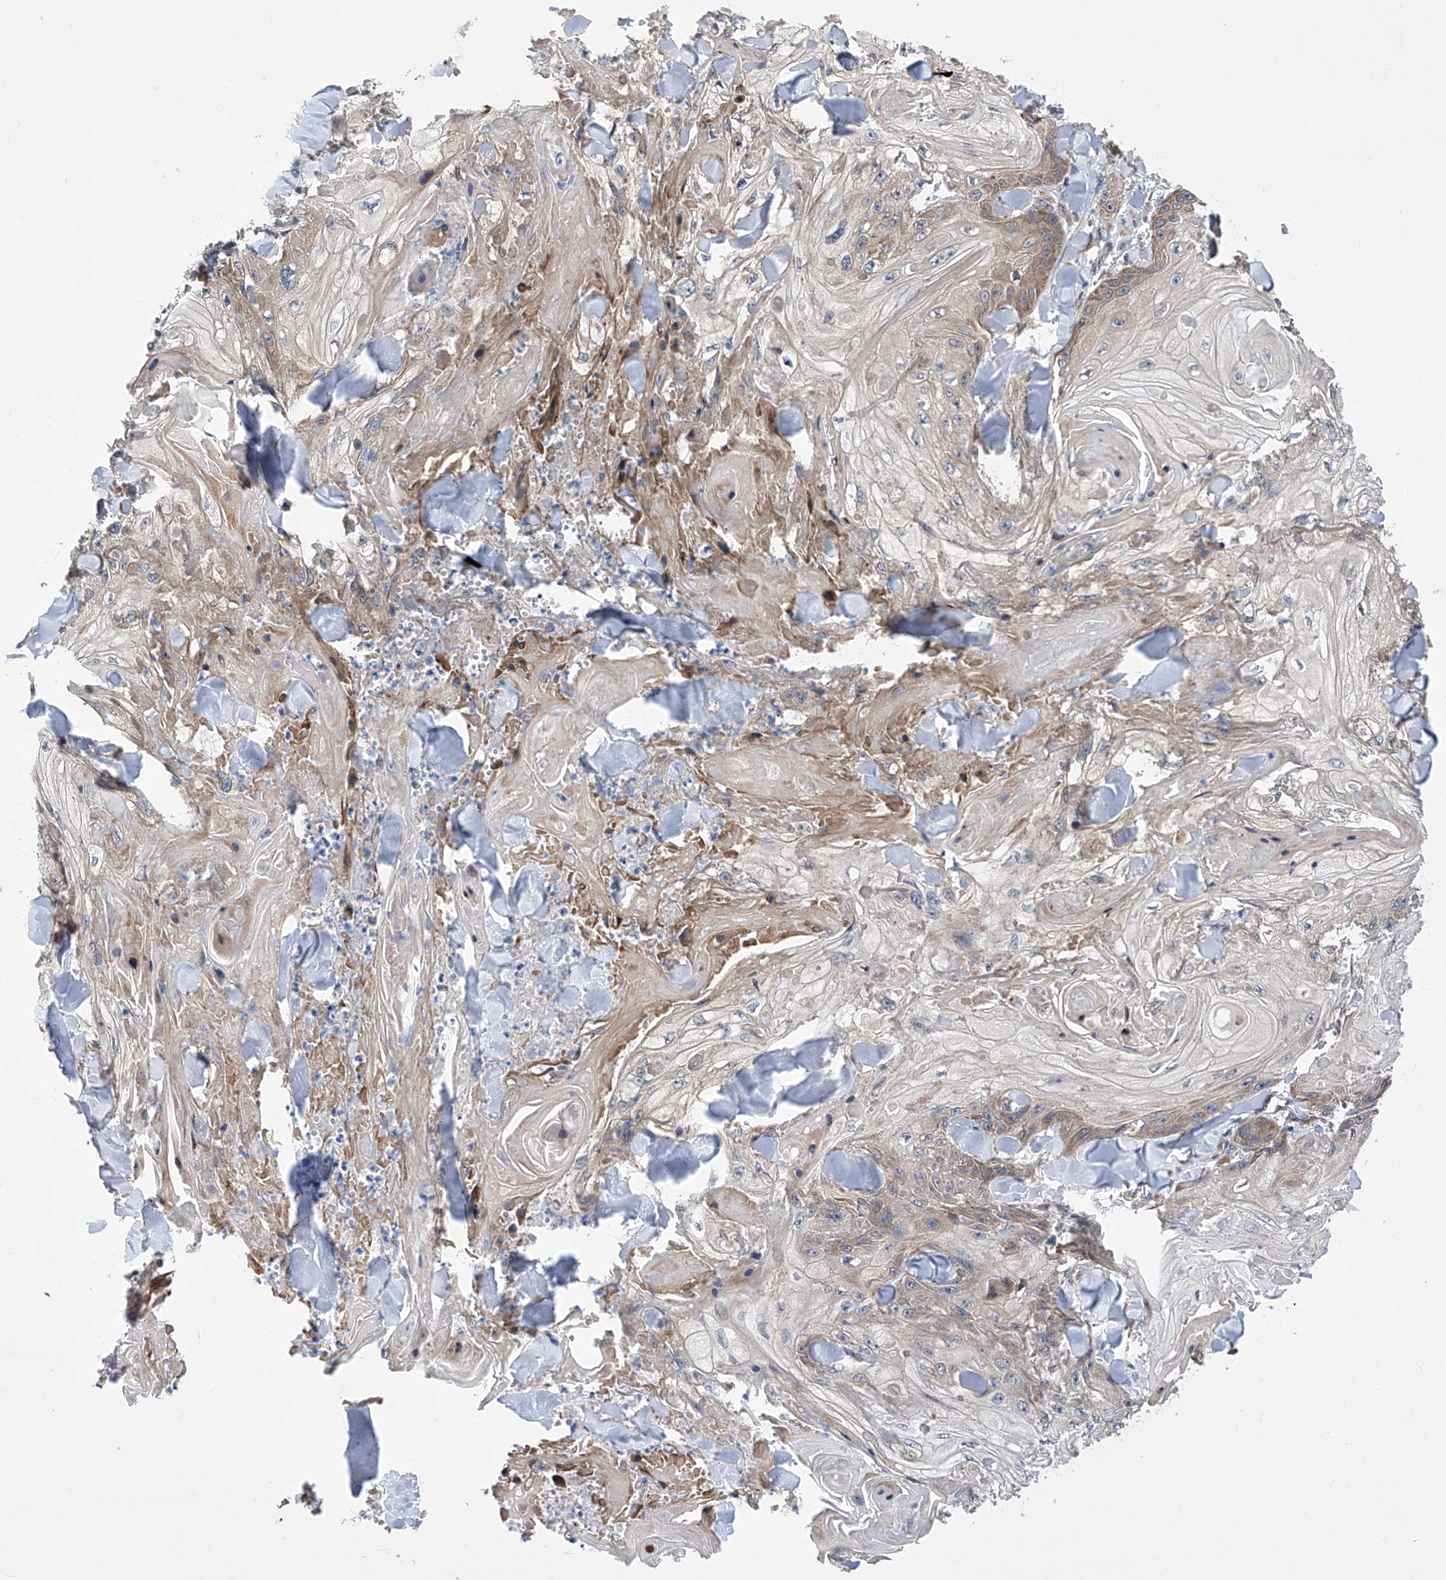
{"staining": {"intensity": "moderate", "quantity": "25%-75%", "location": "cytoplasmic/membranous"}, "tissue": "skin cancer", "cell_type": "Tumor cells", "image_type": "cancer", "snomed": [{"axis": "morphology", "description": "Squamous cell carcinoma, NOS"}, {"axis": "topography", "description": "Skin"}], "caption": "The immunohistochemical stain labels moderate cytoplasmic/membranous staining in tumor cells of skin squamous cell carcinoma tissue. (DAB (3,3'-diaminobenzidine) IHC with brightfield microscopy, high magnification).", "gene": "KTI12", "patient": {"sex": "male", "age": 74}}